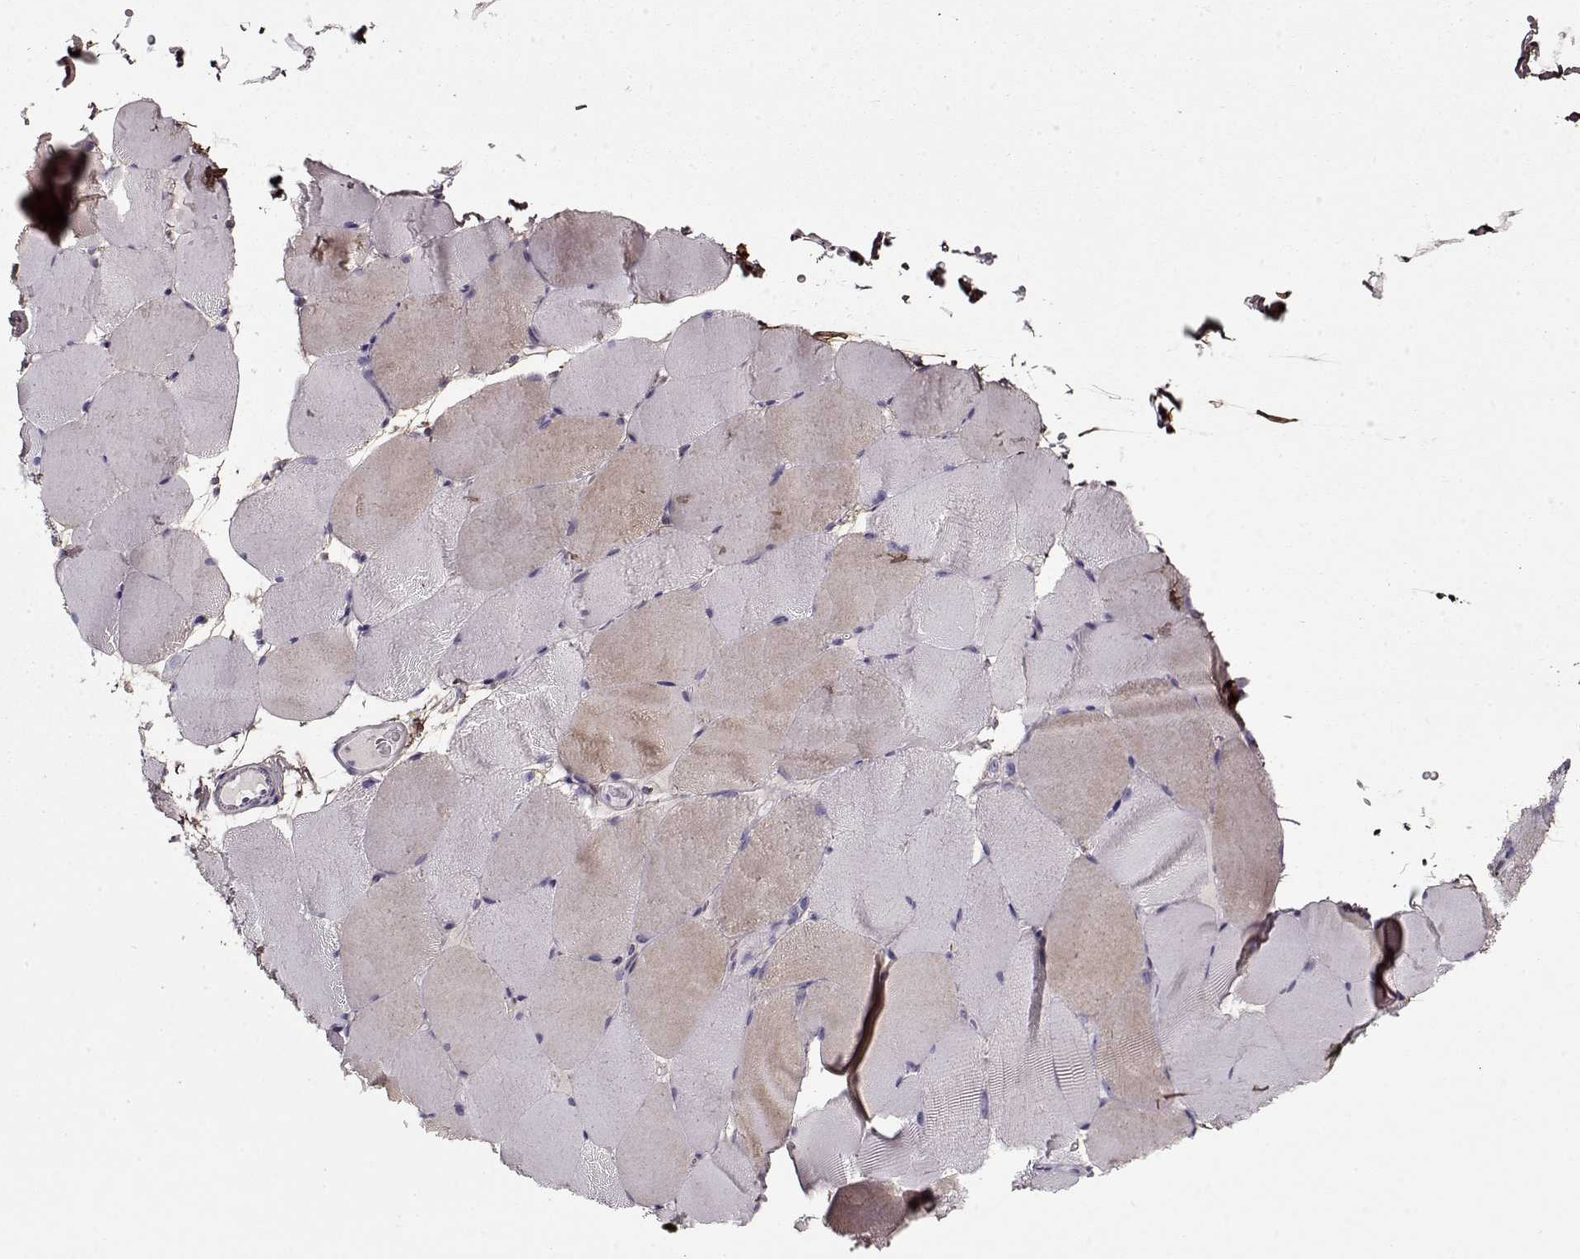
{"staining": {"intensity": "weak", "quantity": "<25%", "location": "cytoplasmic/membranous"}, "tissue": "skeletal muscle", "cell_type": "Myocytes", "image_type": "normal", "snomed": [{"axis": "morphology", "description": "Normal tissue, NOS"}, {"axis": "topography", "description": "Skeletal muscle"}], "caption": "DAB immunohistochemical staining of normal skeletal muscle reveals no significant positivity in myocytes. Brightfield microscopy of immunohistochemistry (IHC) stained with DAB (3,3'-diaminobenzidine) (brown) and hematoxylin (blue), captured at high magnification.", "gene": "LUM", "patient": {"sex": "female", "age": 37}}